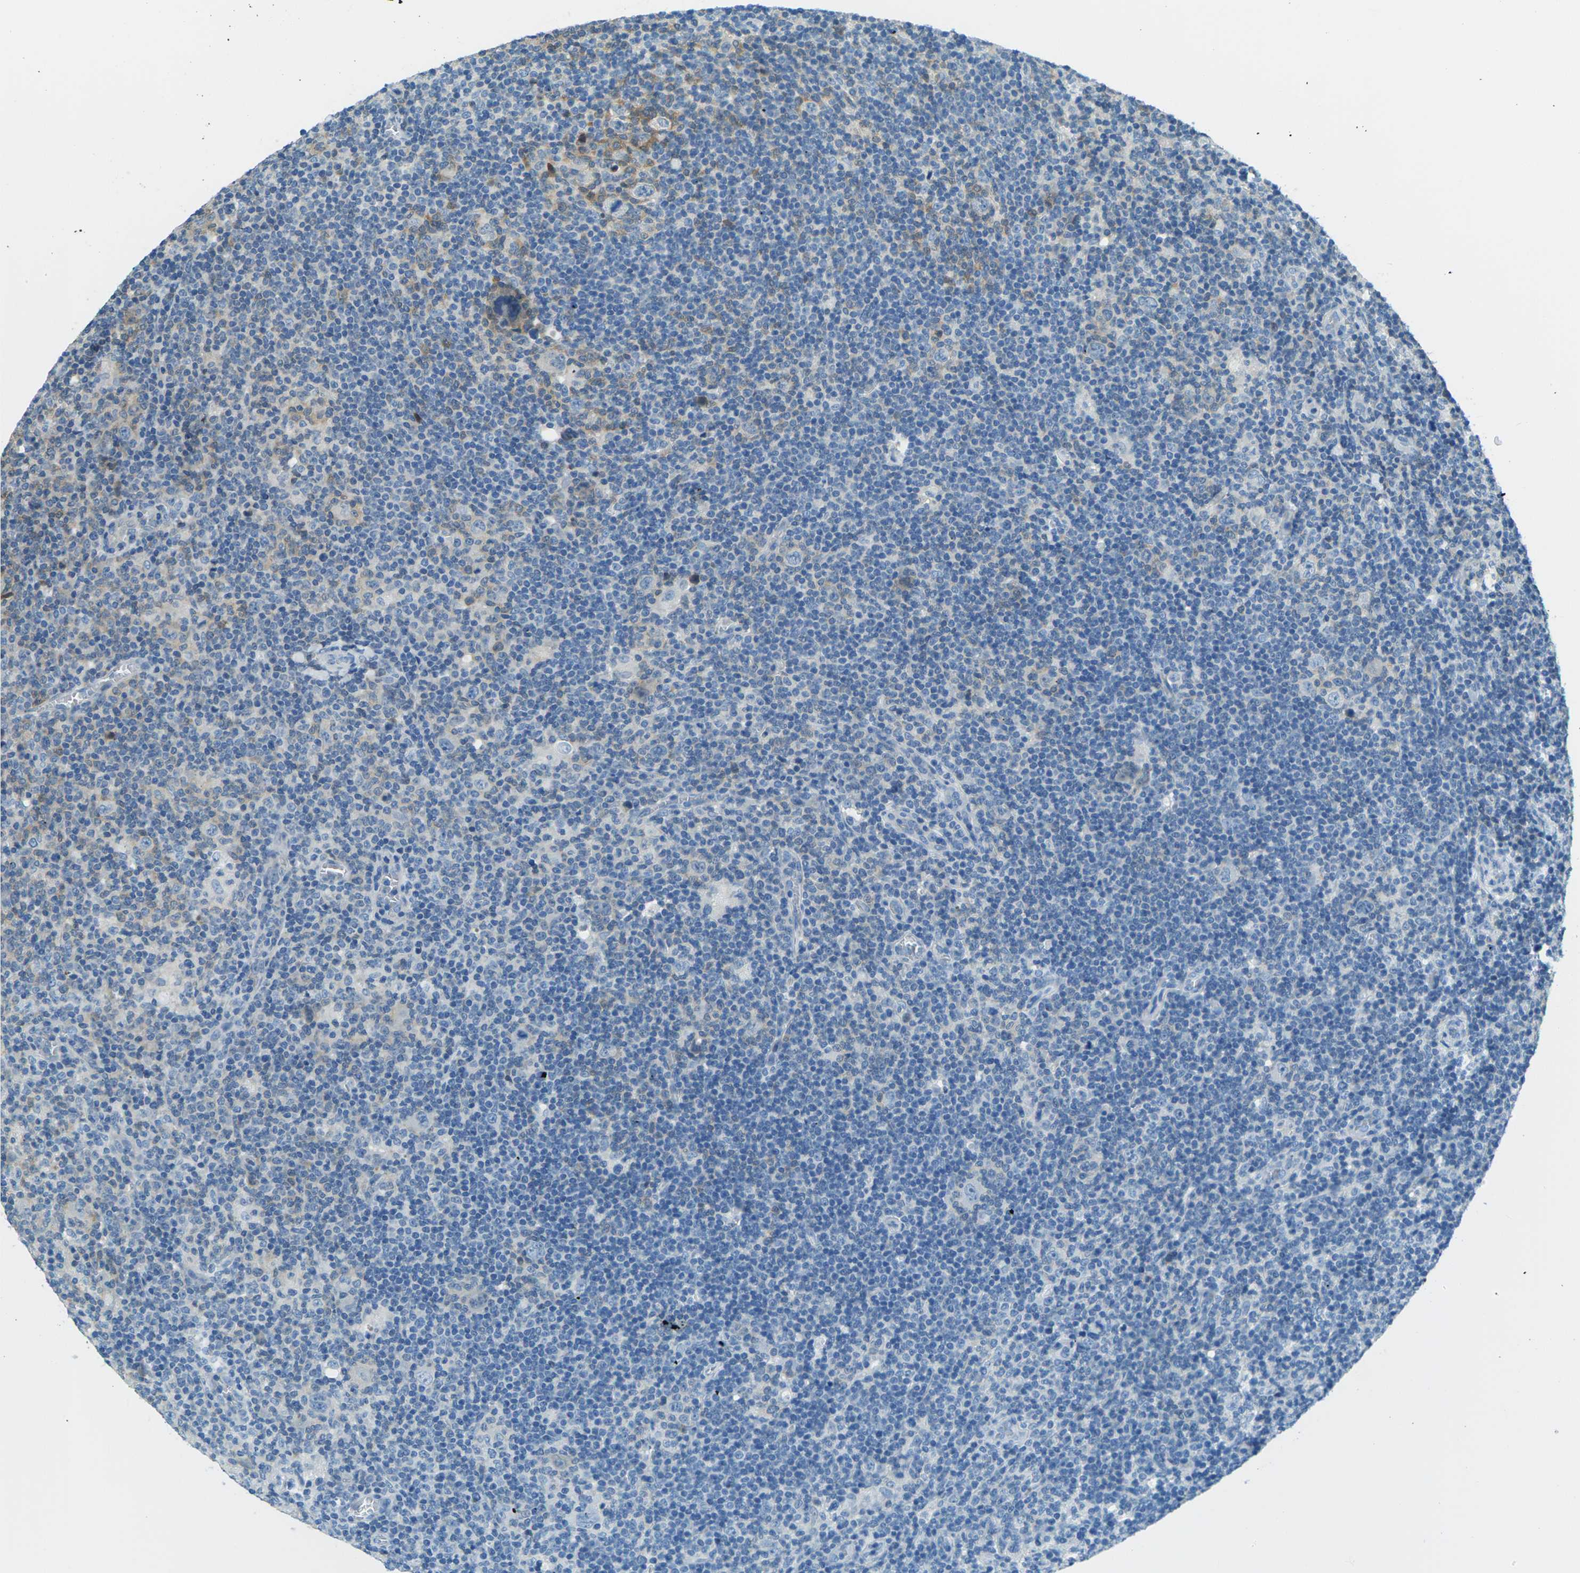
{"staining": {"intensity": "negative", "quantity": "none", "location": "none"}, "tissue": "lymphoma", "cell_type": "Tumor cells", "image_type": "cancer", "snomed": [{"axis": "morphology", "description": "Hodgkin's disease, NOS"}, {"axis": "topography", "description": "Lymph node"}], "caption": "Tumor cells are negative for protein expression in human lymphoma. (Brightfield microscopy of DAB immunohistochemistry (IHC) at high magnification).", "gene": "NANOS2", "patient": {"sex": "female", "age": 57}}